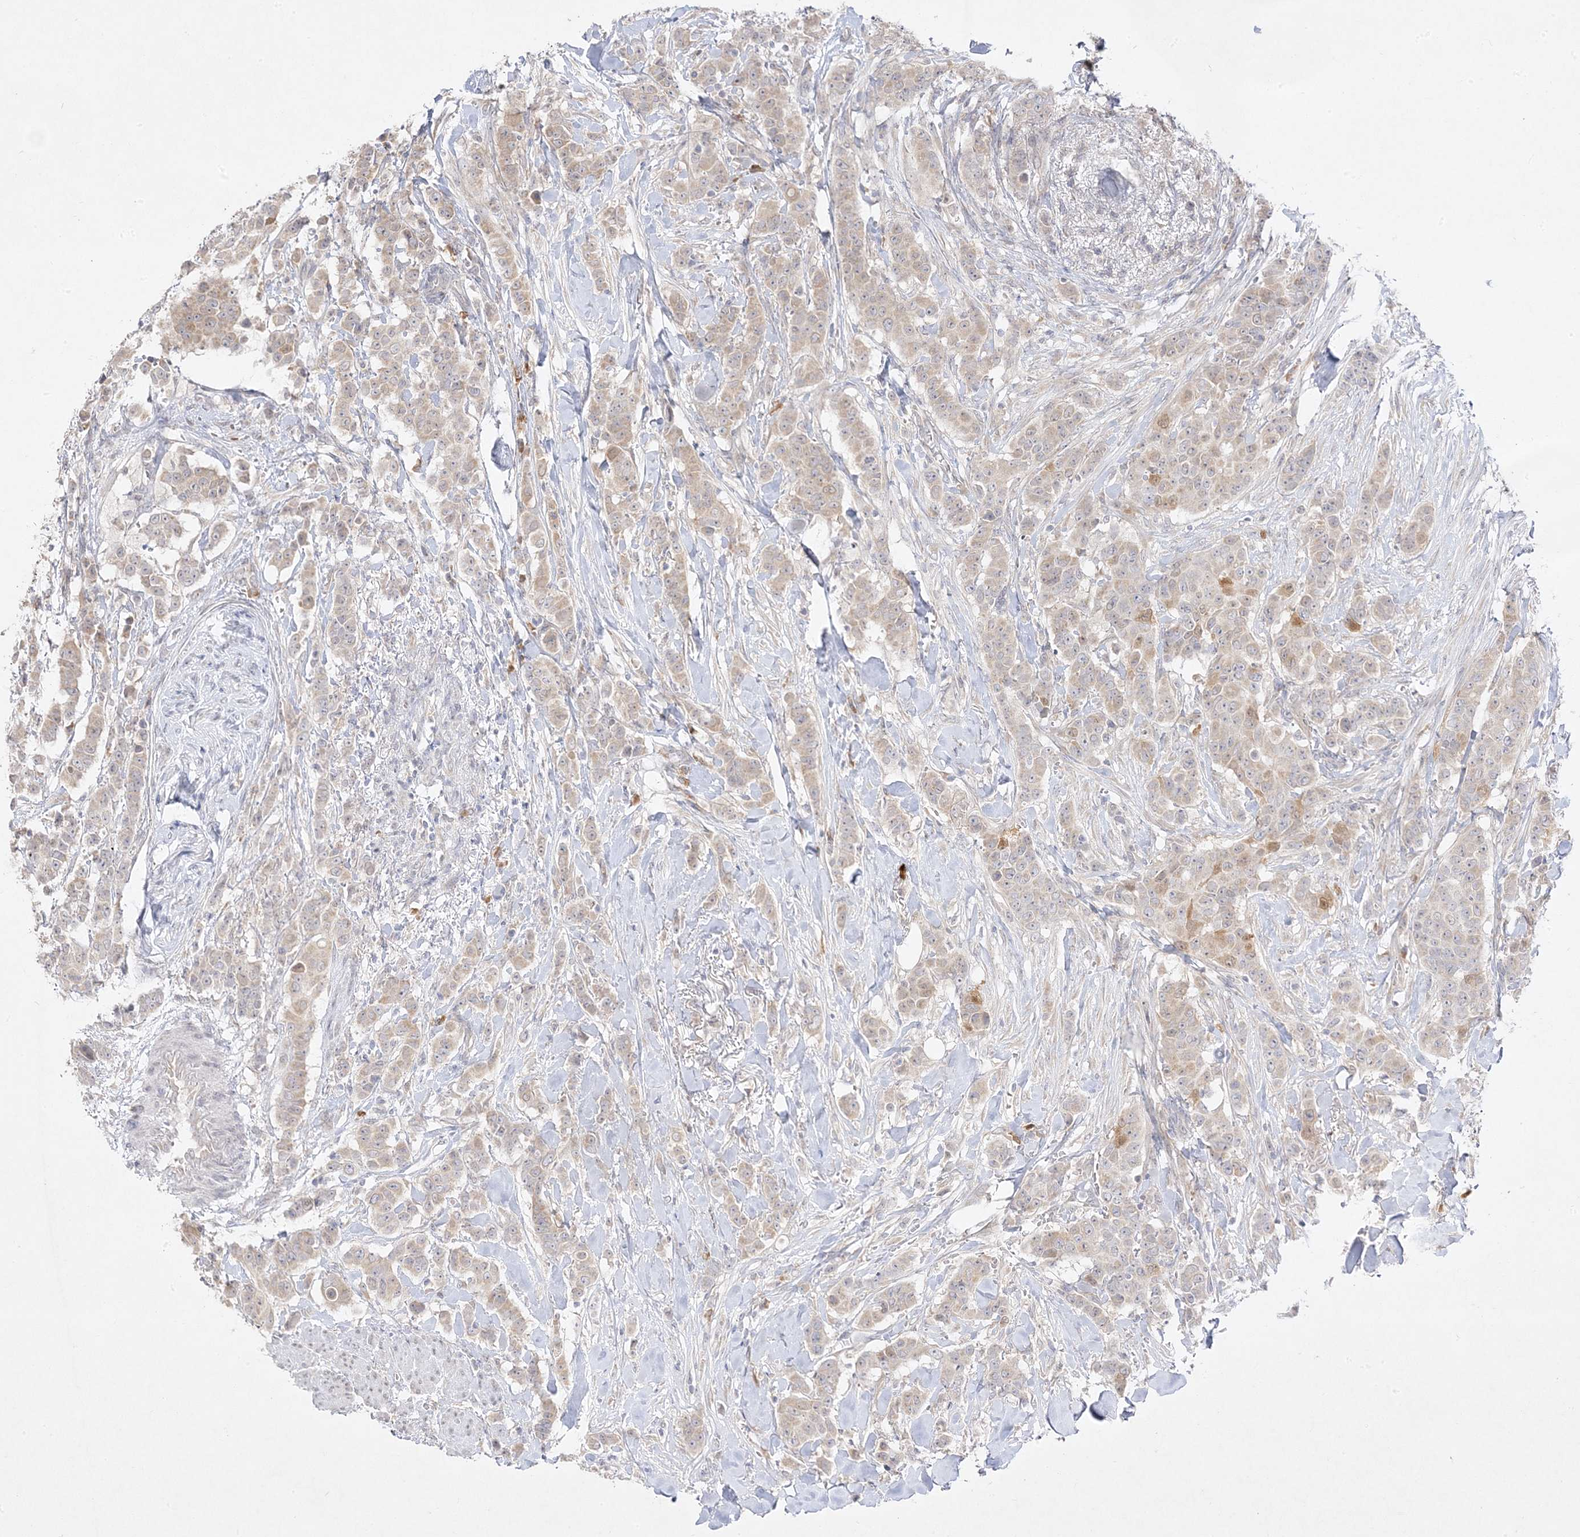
{"staining": {"intensity": "weak", "quantity": "<25%", "location": "cytoplasmic/membranous"}, "tissue": "breast cancer", "cell_type": "Tumor cells", "image_type": "cancer", "snomed": [{"axis": "morphology", "description": "Duct carcinoma"}, {"axis": "topography", "description": "Breast"}], "caption": "Immunohistochemistry (IHC) of invasive ductal carcinoma (breast) reveals no expression in tumor cells.", "gene": "C2CD2", "patient": {"sex": "female", "age": 40}}